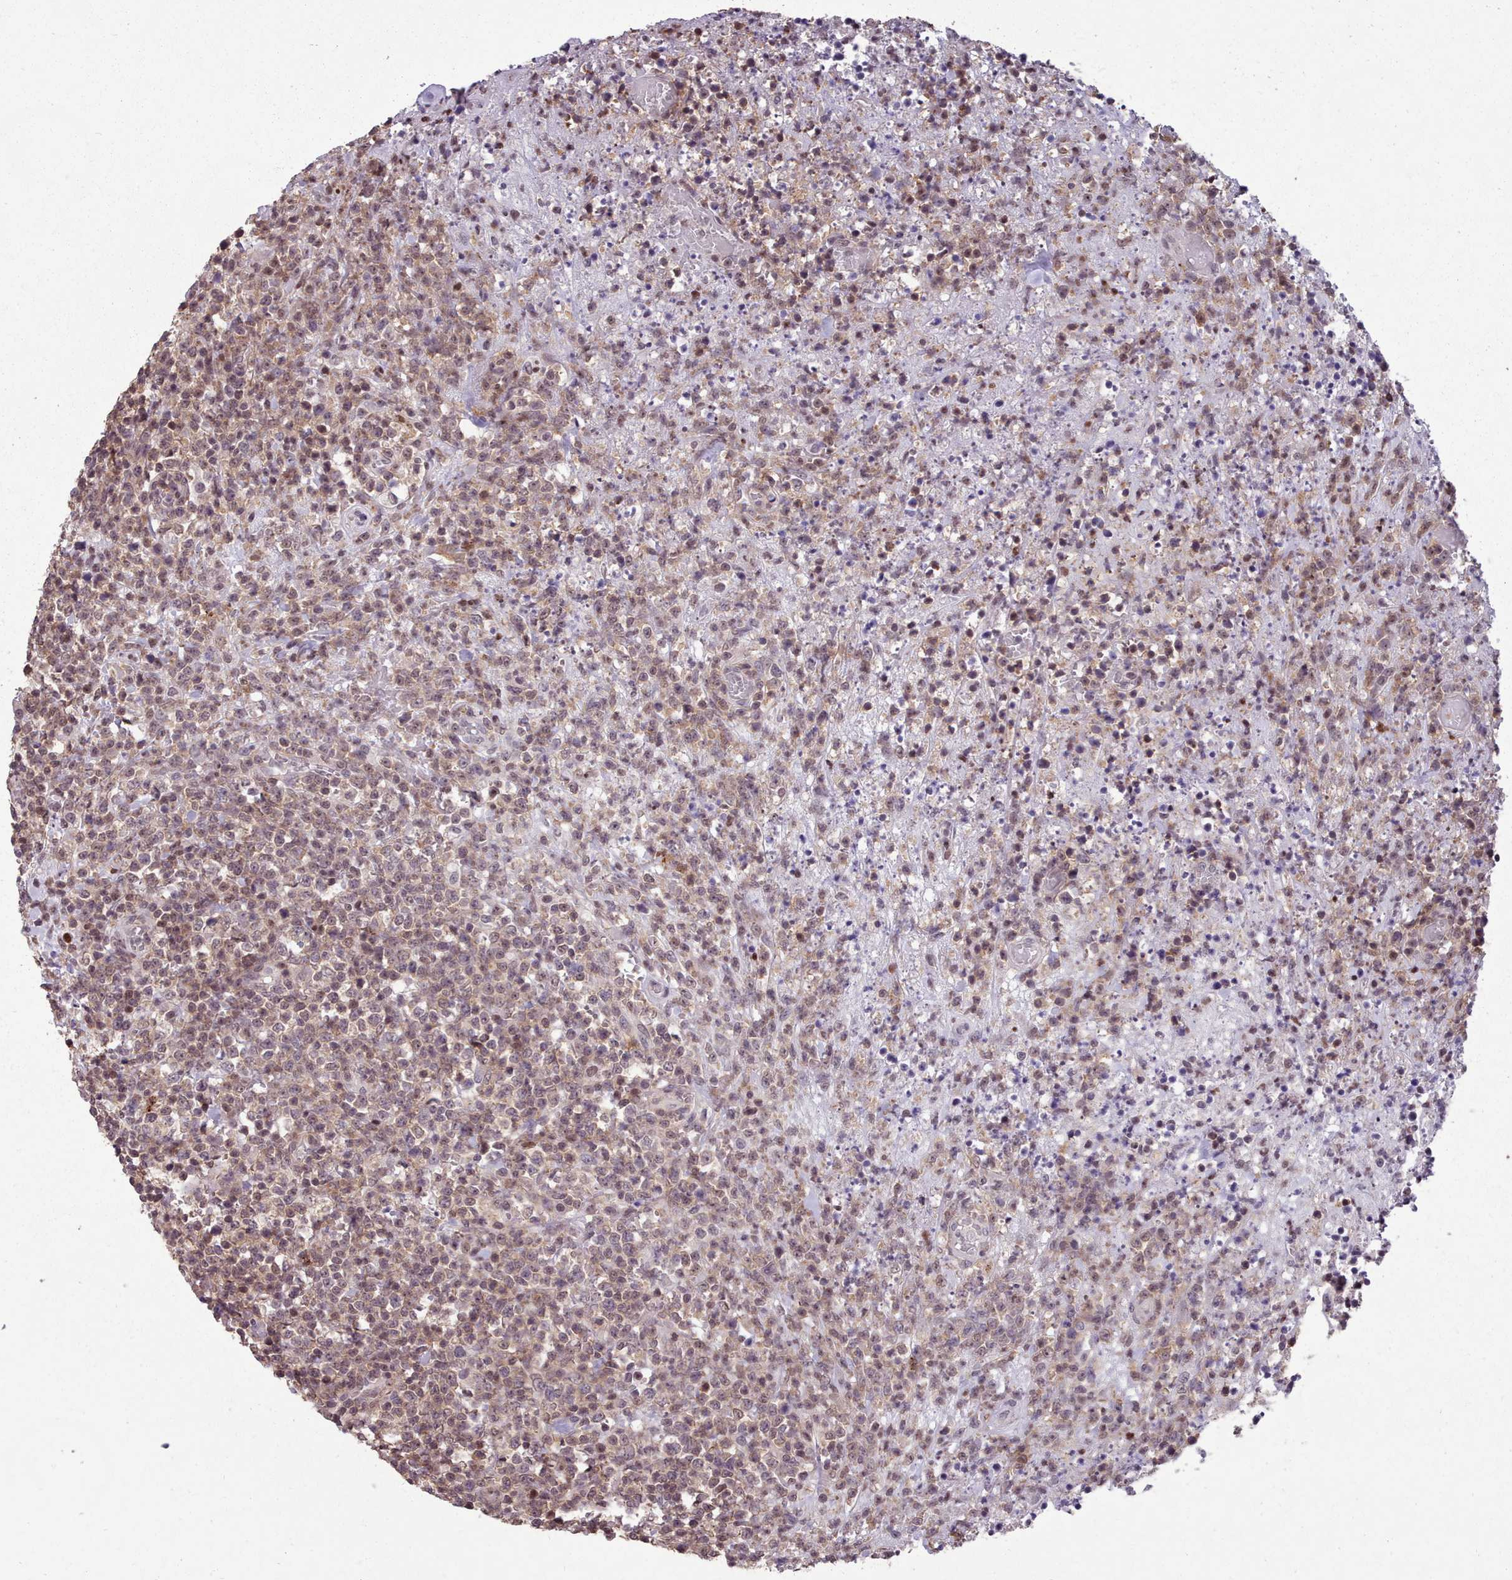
{"staining": {"intensity": "moderate", "quantity": ">75%", "location": "nuclear"}, "tissue": "lymphoma", "cell_type": "Tumor cells", "image_type": "cancer", "snomed": [{"axis": "morphology", "description": "Malignant lymphoma, non-Hodgkin's type, High grade"}, {"axis": "topography", "description": "Colon"}], "caption": "About >75% of tumor cells in human high-grade malignant lymphoma, non-Hodgkin's type show moderate nuclear protein positivity as visualized by brown immunohistochemical staining.", "gene": "ENSA", "patient": {"sex": "female", "age": 53}}